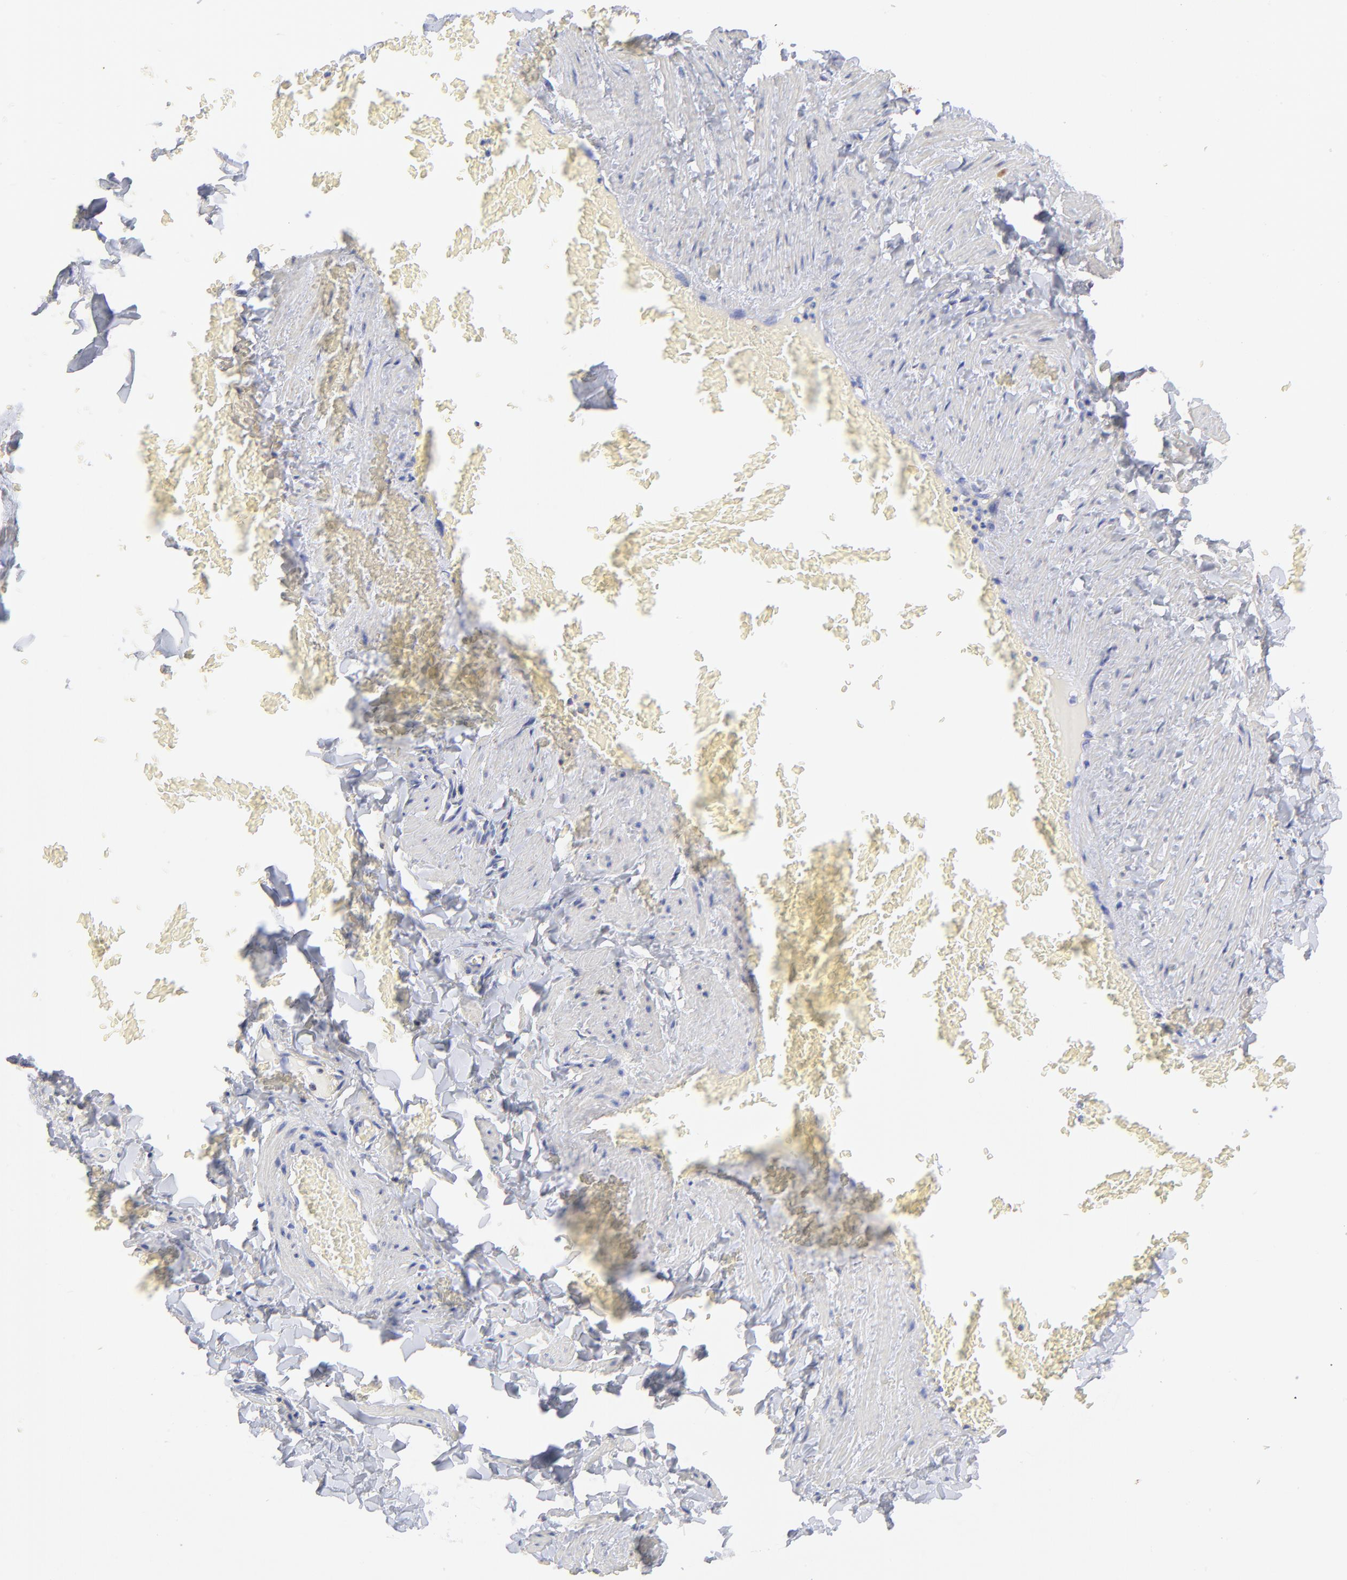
{"staining": {"intensity": "negative", "quantity": "none", "location": "none"}, "tissue": "adipose tissue", "cell_type": "Adipocytes", "image_type": "normal", "snomed": [{"axis": "morphology", "description": "Normal tissue, NOS"}, {"axis": "topography", "description": "Vascular tissue"}], "caption": "A high-resolution photomicrograph shows immunohistochemistry staining of normal adipose tissue, which exhibits no significant expression in adipocytes. (Brightfield microscopy of DAB (3,3'-diaminobenzidine) IHC at high magnification).", "gene": "COX4I1", "patient": {"sex": "male", "age": 41}}